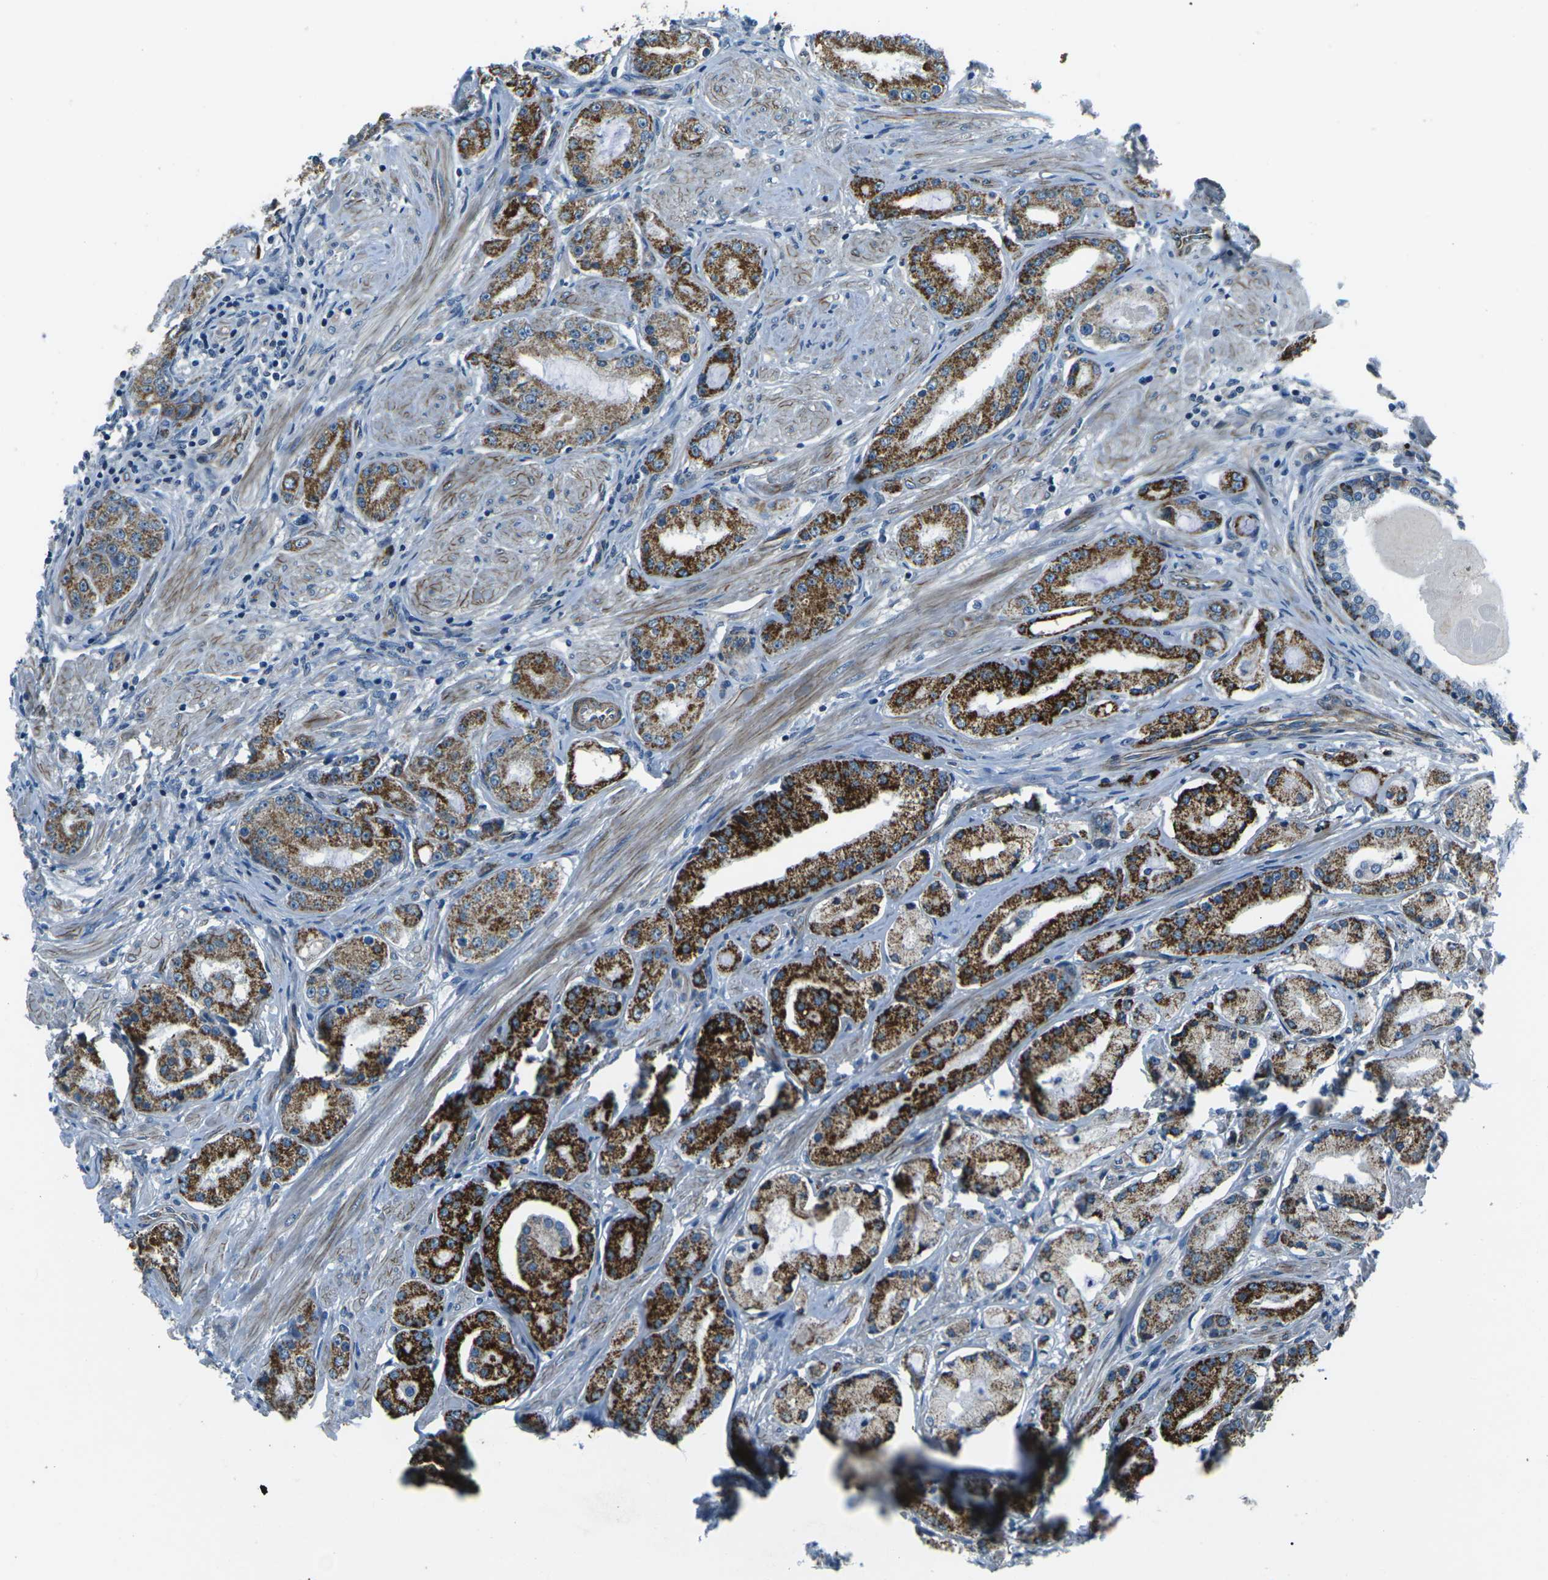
{"staining": {"intensity": "strong", "quantity": "25%-75%", "location": "cytoplasmic/membranous"}, "tissue": "prostate cancer", "cell_type": "Tumor cells", "image_type": "cancer", "snomed": [{"axis": "morphology", "description": "Adenocarcinoma, Low grade"}, {"axis": "topography", "description": "Prostate"}], "caption": "Low-grade adenocarcinoma (prostate) was stained to show a protein in brown. There is high levels of strong cytoplasmic/membranous expression in approximately 25%-75% of tumor cells.", "gene": "AFAP1", "patient": {"sex": "male", "age": 63}}